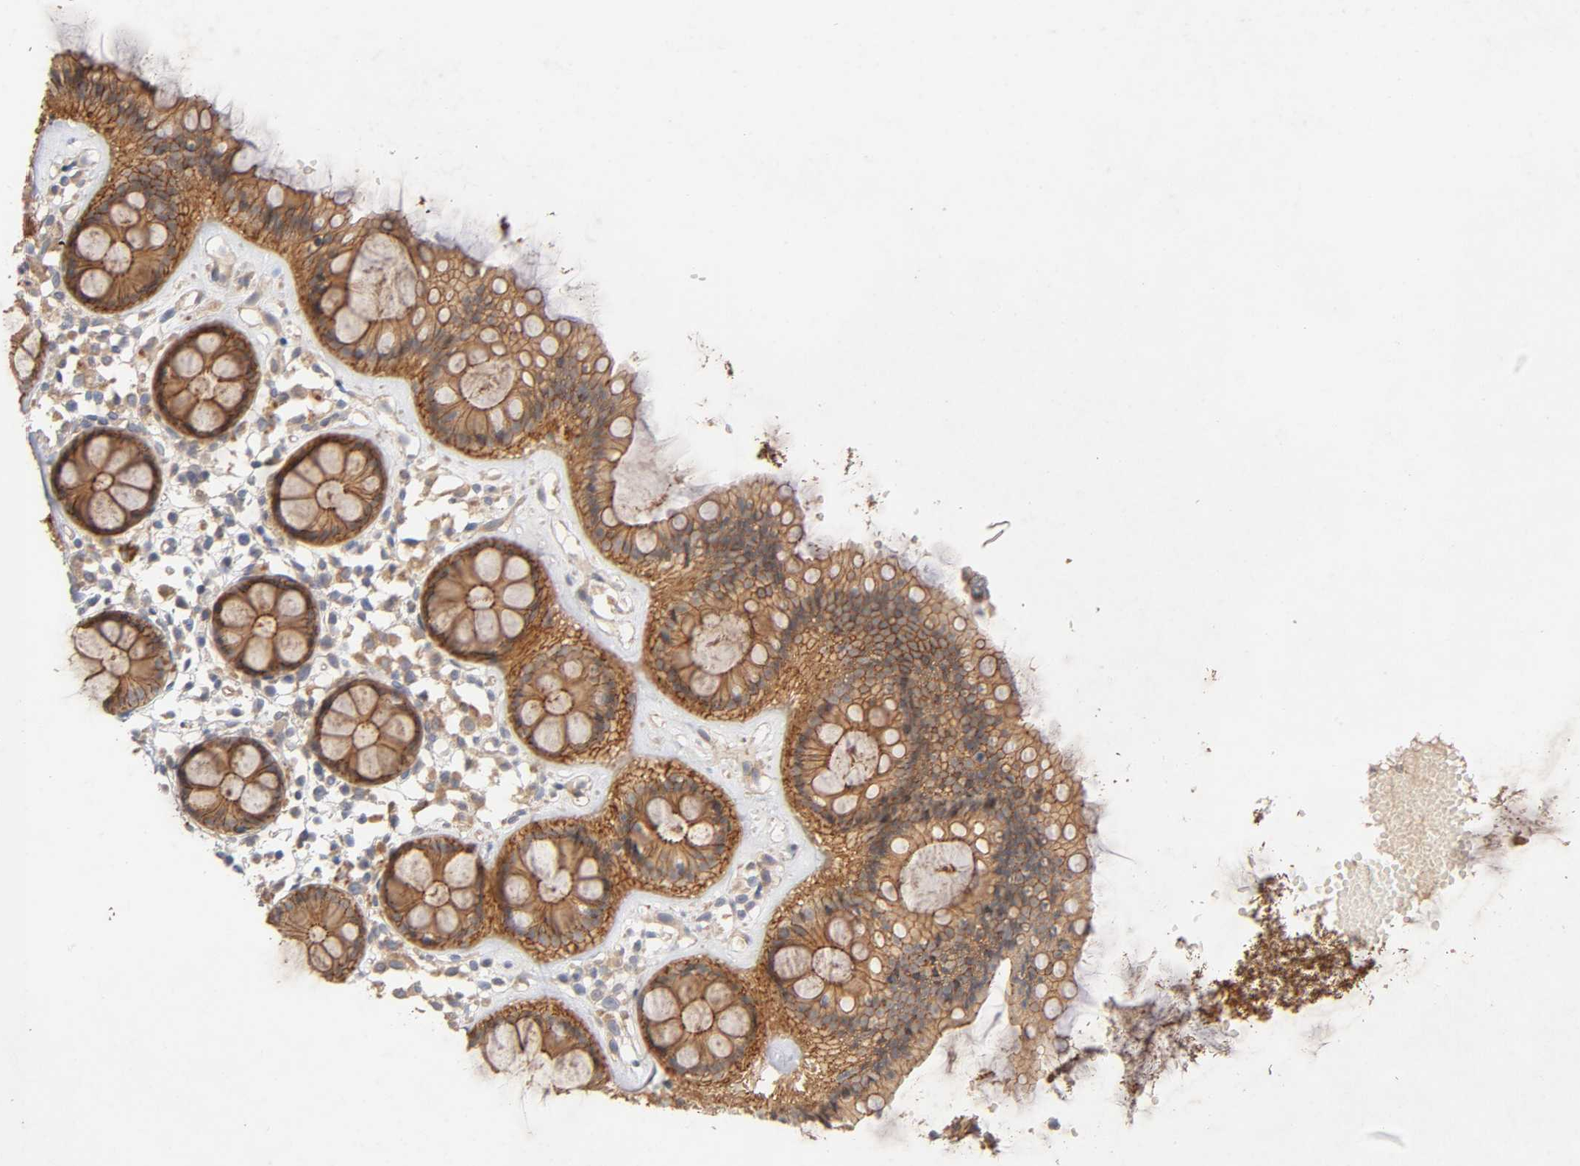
{"staining": {"intensity": "strong", "quantity": ">75%", "location": "cytoplasmic/membranous"}, "tissue": "rectum", "cell_type": "Glandular cells", "image_type": "normal", "snomed": [{"axis": "morphology", "description": "Normal tissue, NOS"}, {"axis": "topography", "description": "Rectum"}], "caption": "Immunohistochemistry (IHC) image of normal rectum stained for a protein (brown), which exhibits high levels of strong cytoplasmic/membranous expression in approximately >75% of glandular cells.", "gene": "PDZD11", "patient": {"sex": "female", "age": 66}}